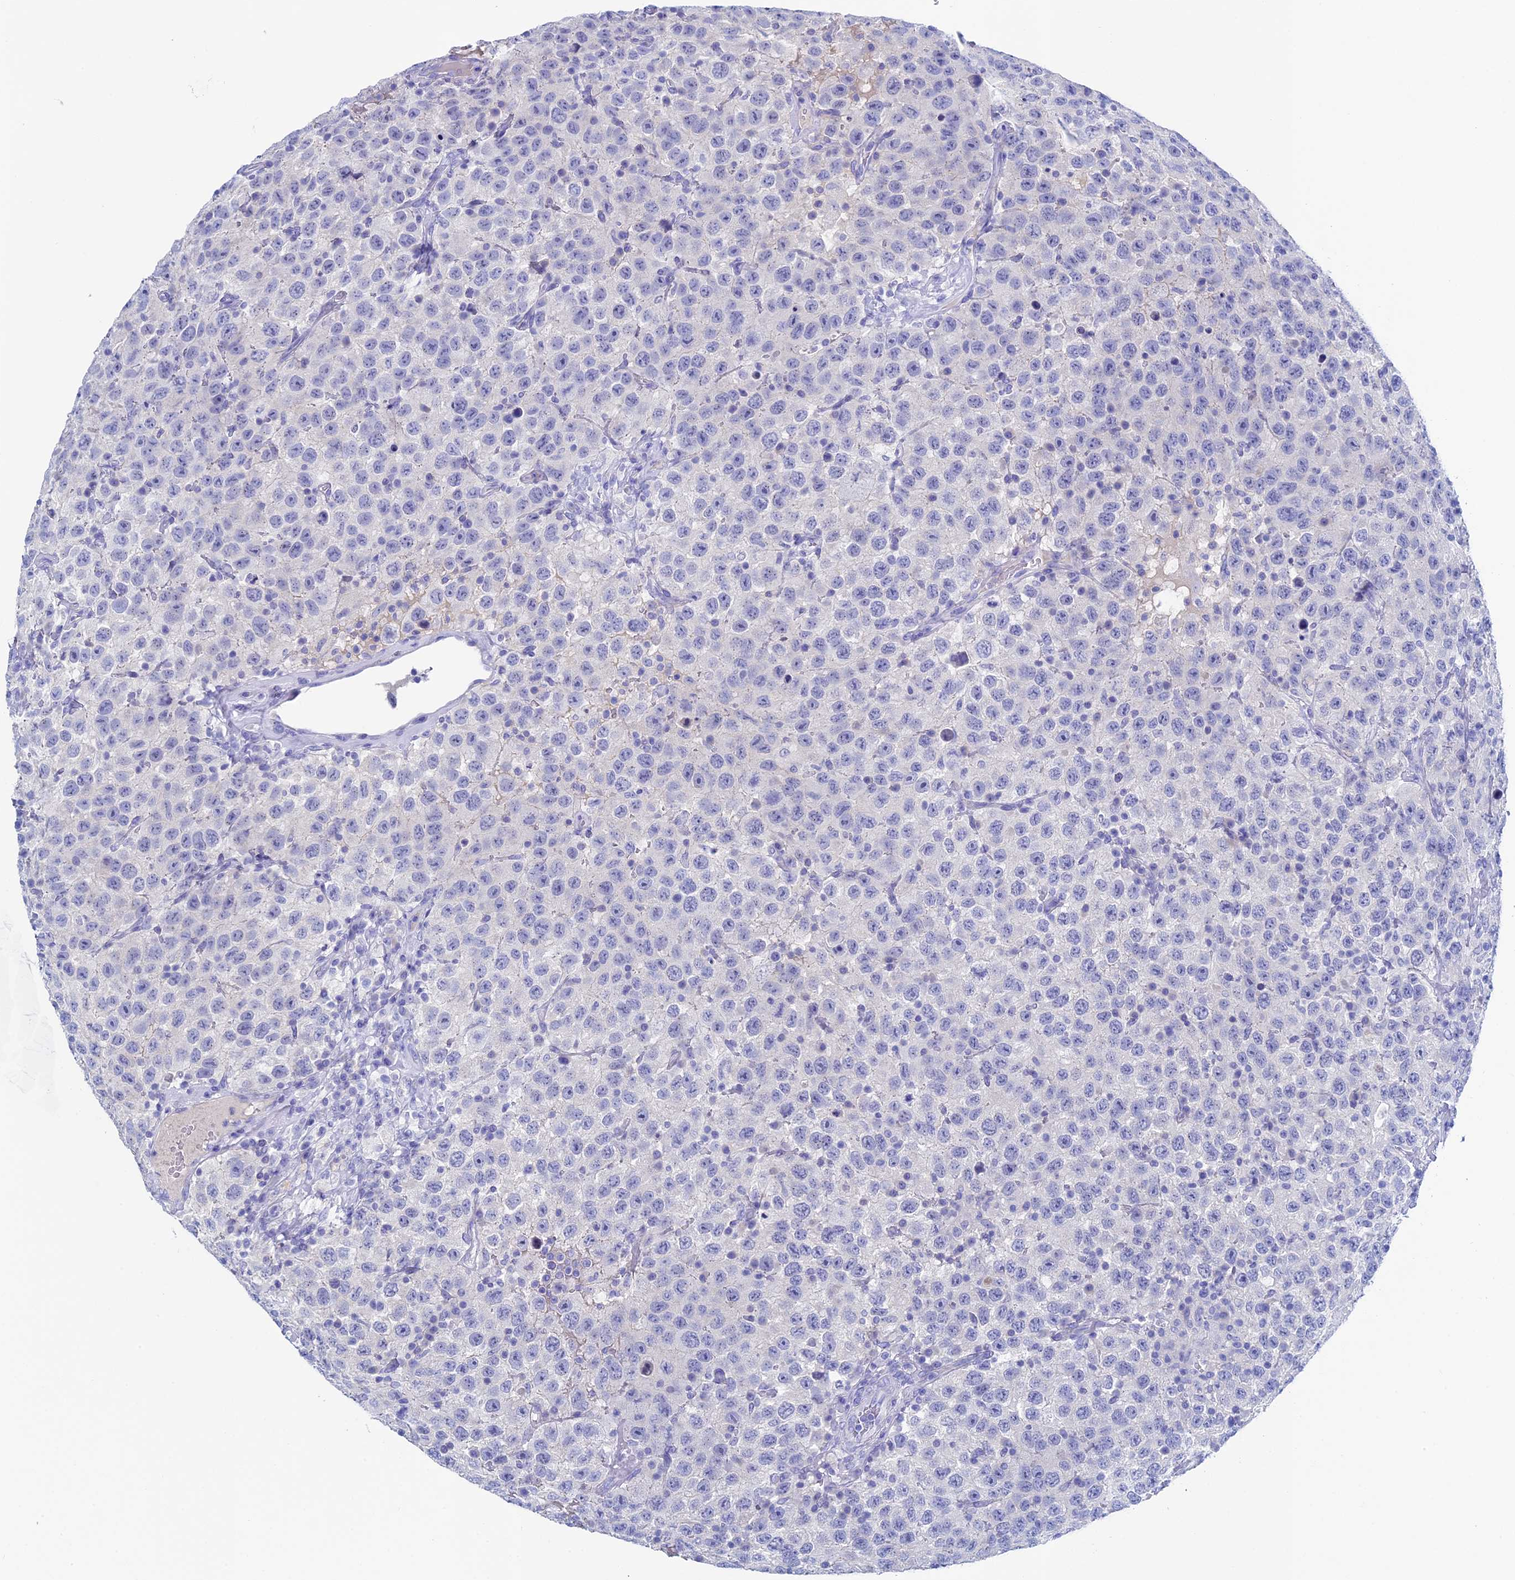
{"staining": {"intensity": "negative", "quantity": "none", "location": "none"}, "tissue": "testis cancer", "cell_type": "Tumor cells", "image_type": "cancer", "snomed": [{"axis": "morphology", "description": "Seminoma, NOS"}, {"axis": "topography", "description": "Testis"}], "caption": "This is an IHC image of human seminoma (testis). There is no positivity in tumor cells.", "gene": "UNC119", "patient": {"sex": "male", "age": 41}}